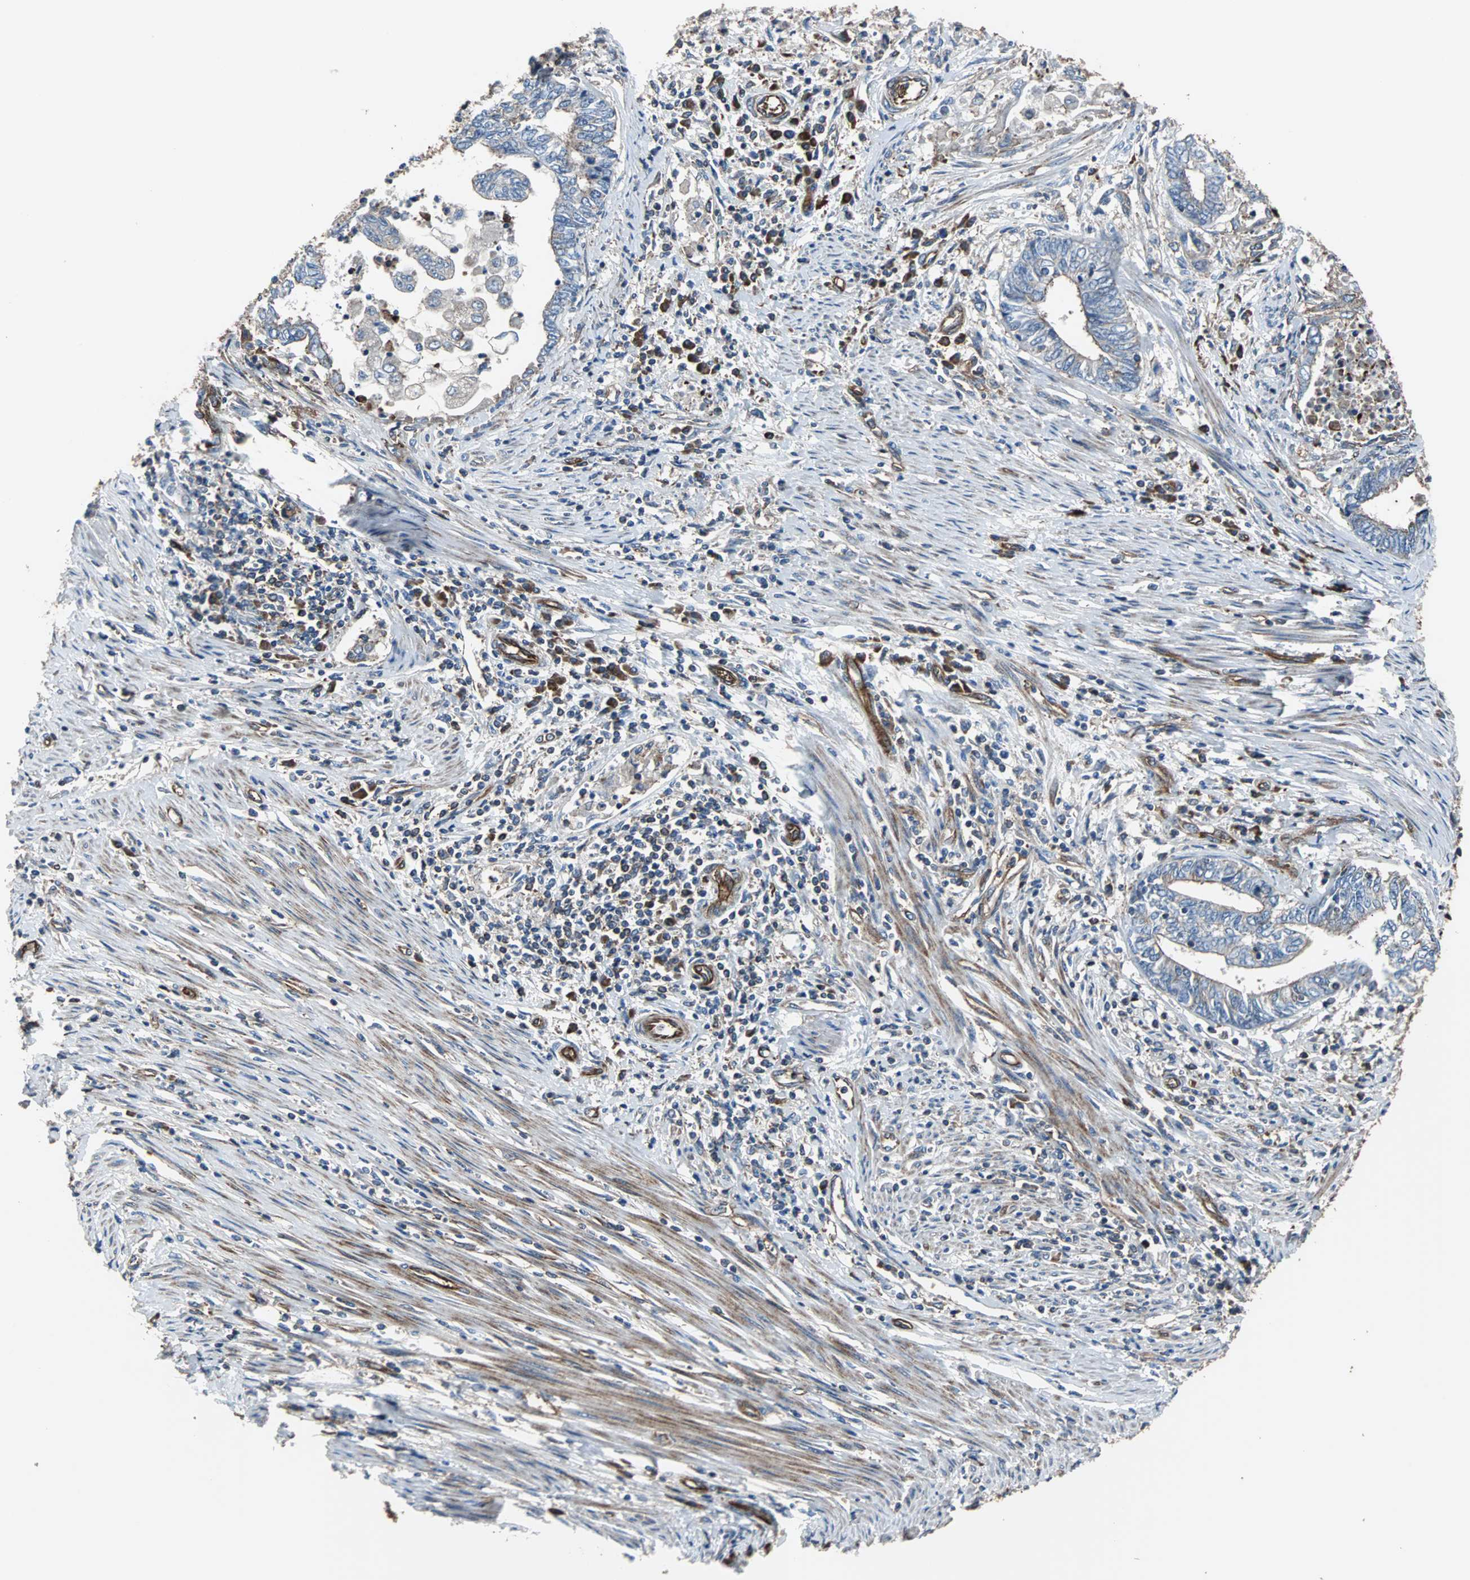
{"staining": {"intensity": "negative", "quantity": "none", "location": "none"}, "tissue": "endometrial cancer", "cell_type": "Tumor cells", "image_type": "cancer", "snomed": [{"axis": "morphology", "description": "Adenocarcinoma, NOS"}, {"axis": "topography", "description": "Uterus"}, {"axis": "topography", "description": "Endometrium"}], "caption": "Endometrial cancer stained for a protein using immunohistochemistry reveals no staining tumor cells.", "gene": "PLCG2", "patient": {"sex": "female", "age": 70}}